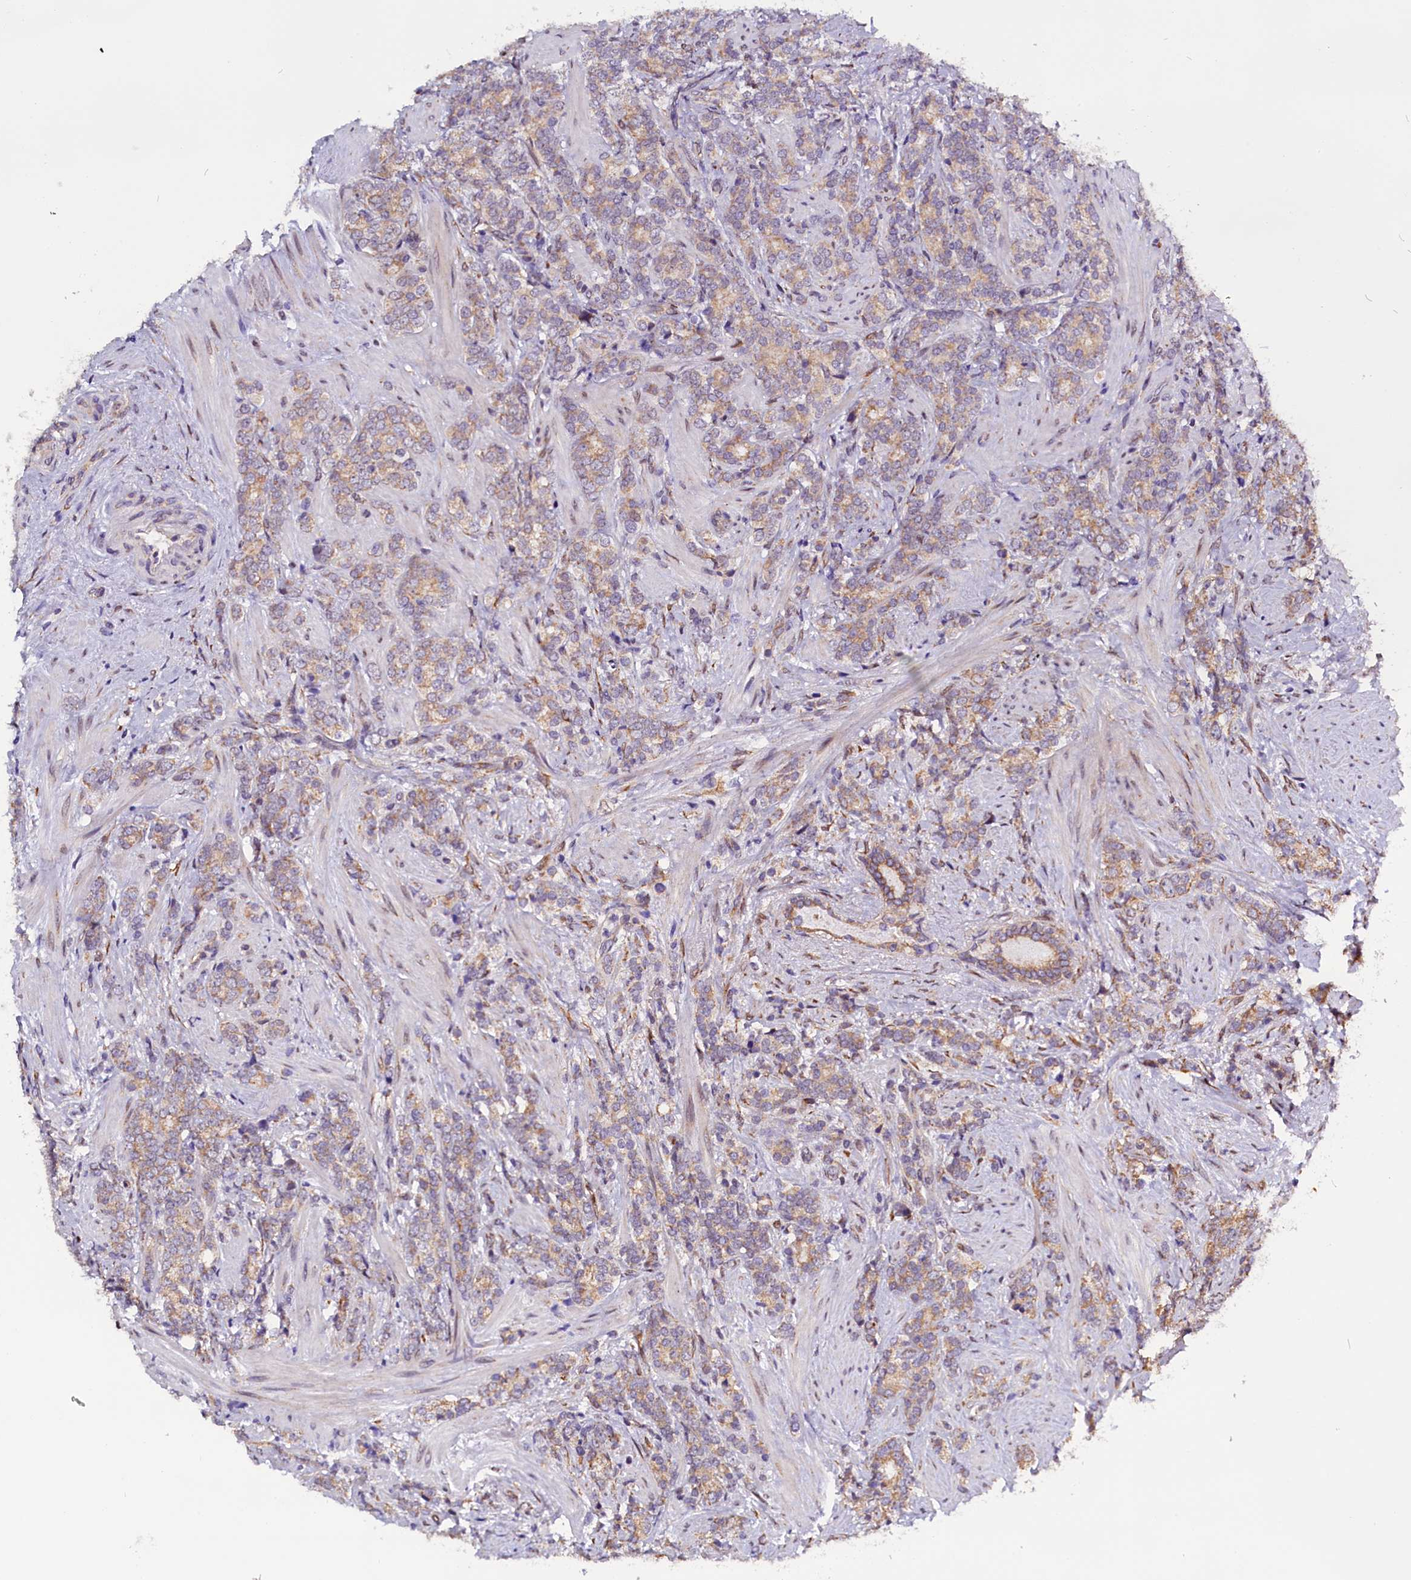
{"staining": {"intensity": "weak", "quantity": ">75%", "location": "cytoplasmic/membranous"}, "tissue": "prostate cancer", "cell_type": "Tumor cells", "image_type": "cancer", "snomed": [{"axis": "morphology", "description": "Adenocarcinoma, High grade"}, {"axis": "topography", "description": "Prostate"}], "caption": "Immunohistochemistry (IHC) (DAB (3,3'-diaminobenzidine)) staining of human prostate cancer (adenocarcinoma (high-grade)) displays weak cytoplasmic/membranous protein positivity in about >75% of tumor cells.", "gene": "UACA", "patient": {"sex": "male", "age": 64}}